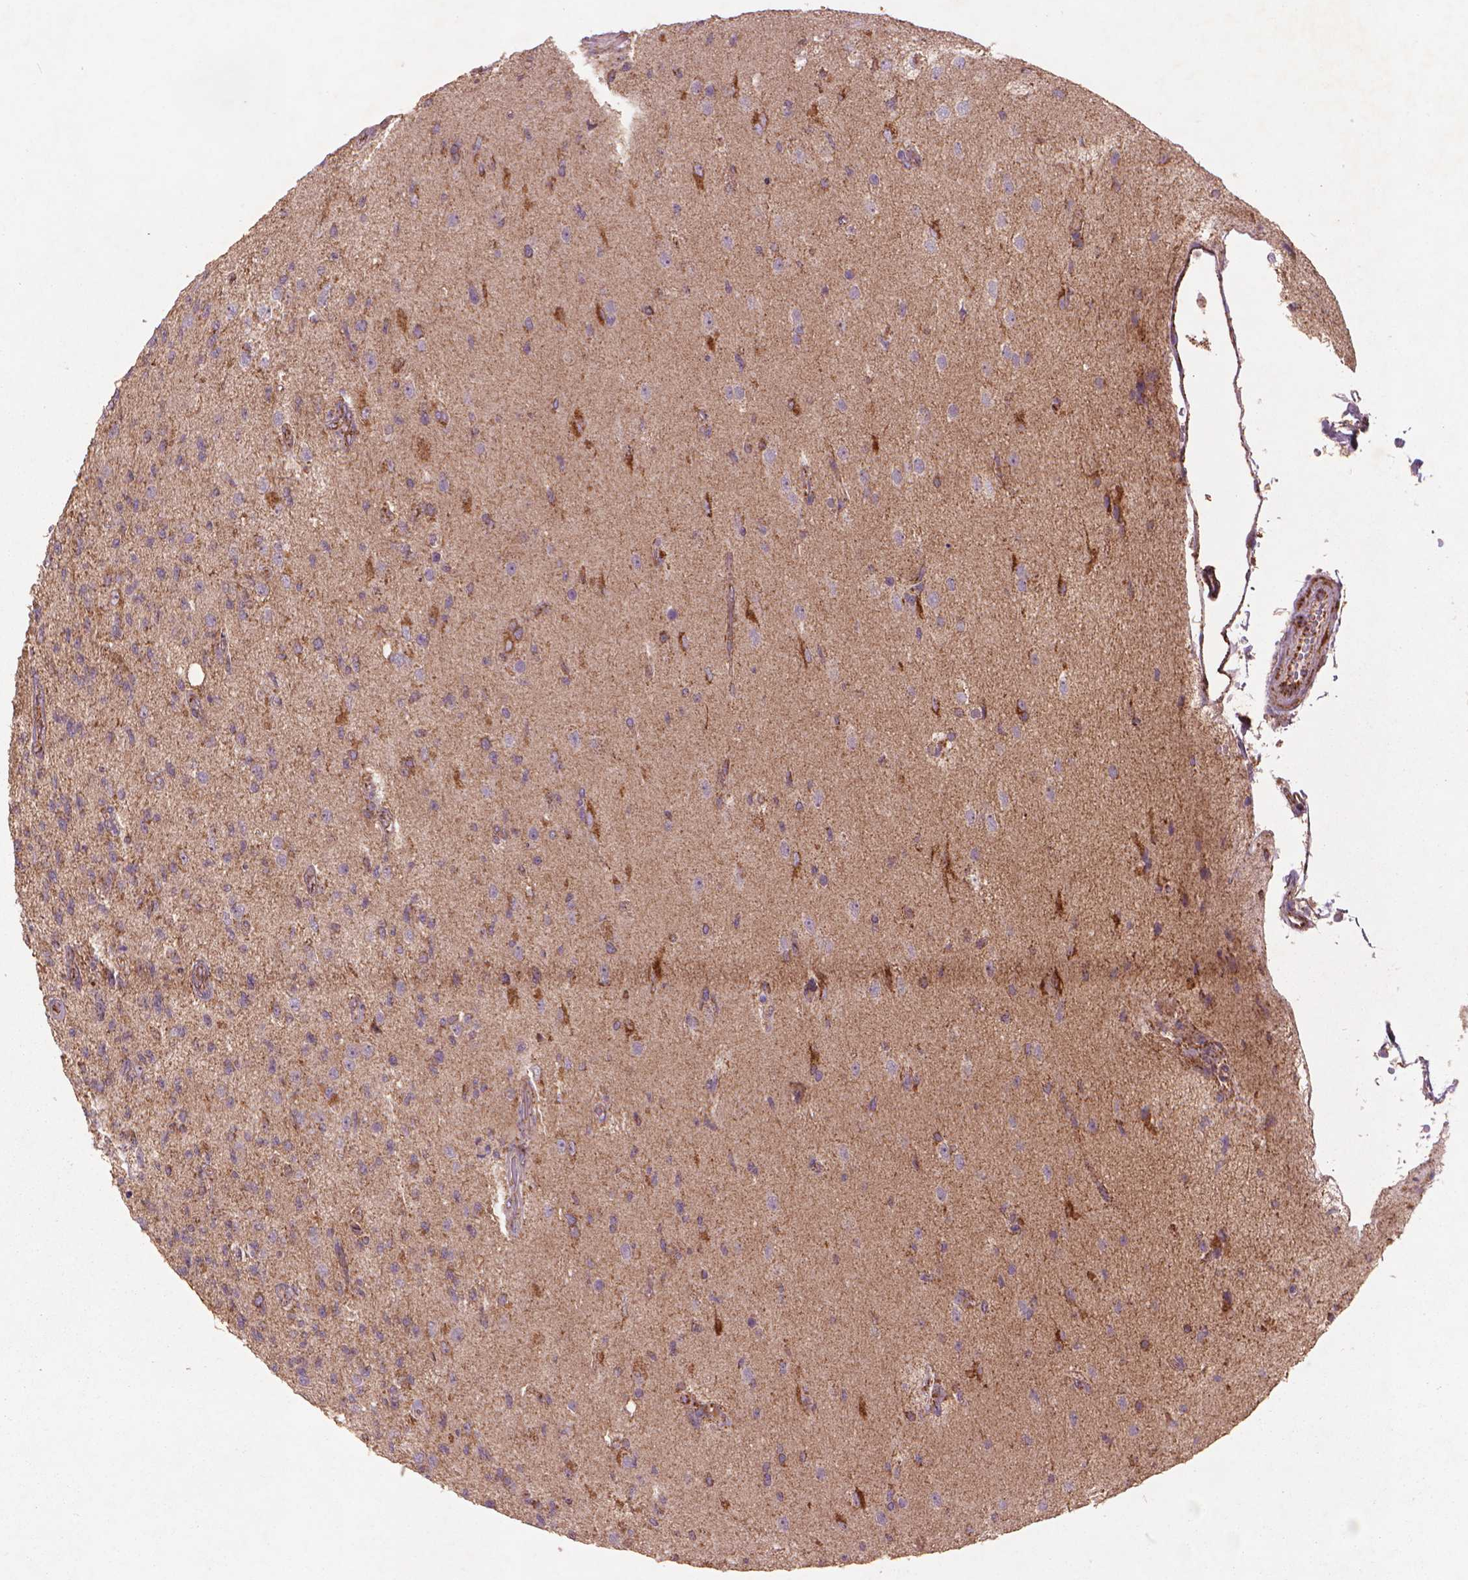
{"staining": {"intensity": "weak", "quantity": "25%-75%", "location": "cytoplasmic/membranous"}, "tissue": "glioma", "cell_type": "Tumor cells", "image_type": "cancer", "snomed": [{"axis": "morphology", "description": "Glioma, malignant, High grade"}, {"axis": "topography", "description": "Brain"}], "caption": "Malignant glioma (high-grade) stained with DAB (3,3'-diaminobenzidine) IHC shows low levels of weak cytoplasmic/membranous expression in about 25%-75% of tumor cells. The staining was performed using DAB, with brown indicating positive protein expression. Nuclei are stained blue with hematoxylin.", "gene": "NLRX1", "patient": {"sex": "male", "age": 56}}